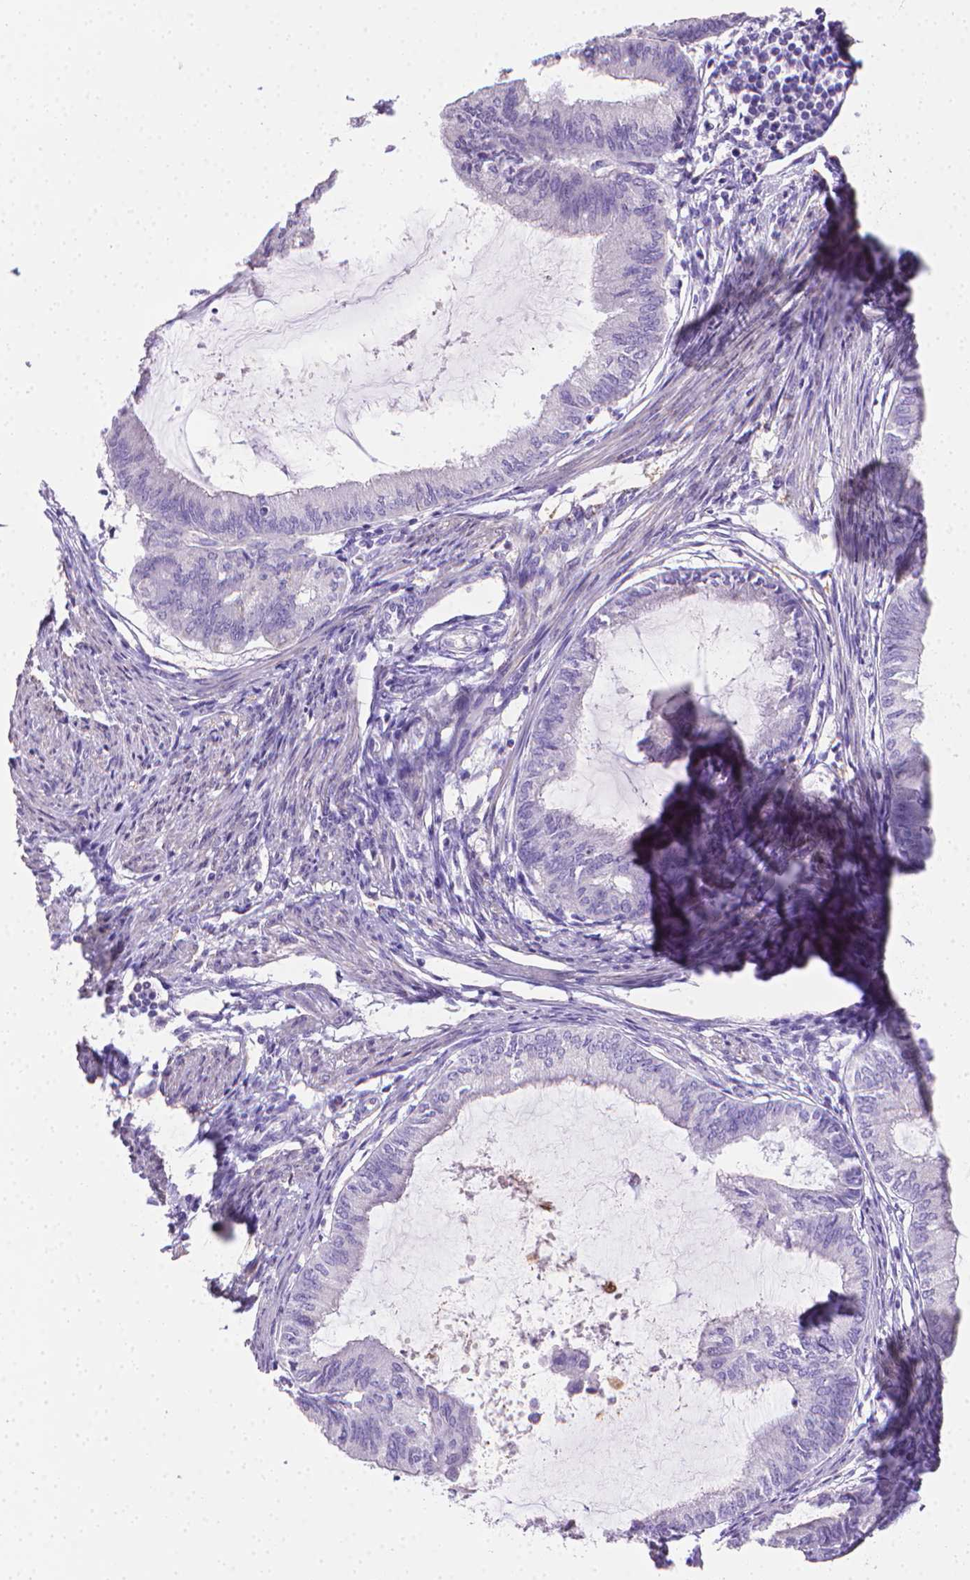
{"staining": {"intensity": "negative", "quantity": "none", "location": "none"}, "tissue": "endometrial cancer", "cell_type": "Tumor cells", "image_type": "cancer", "snomed": [{"axis": "morphology", "description": "Adenocarcinoma, NOS"}, {"axis": "topography", "description": "Endometrium"}], "caption": "Tumor cells show no significant protein staining in endometrial adenocarcinoma.", "gene": "PNMA2", "patient": {"sex": "female", "age": 86}}